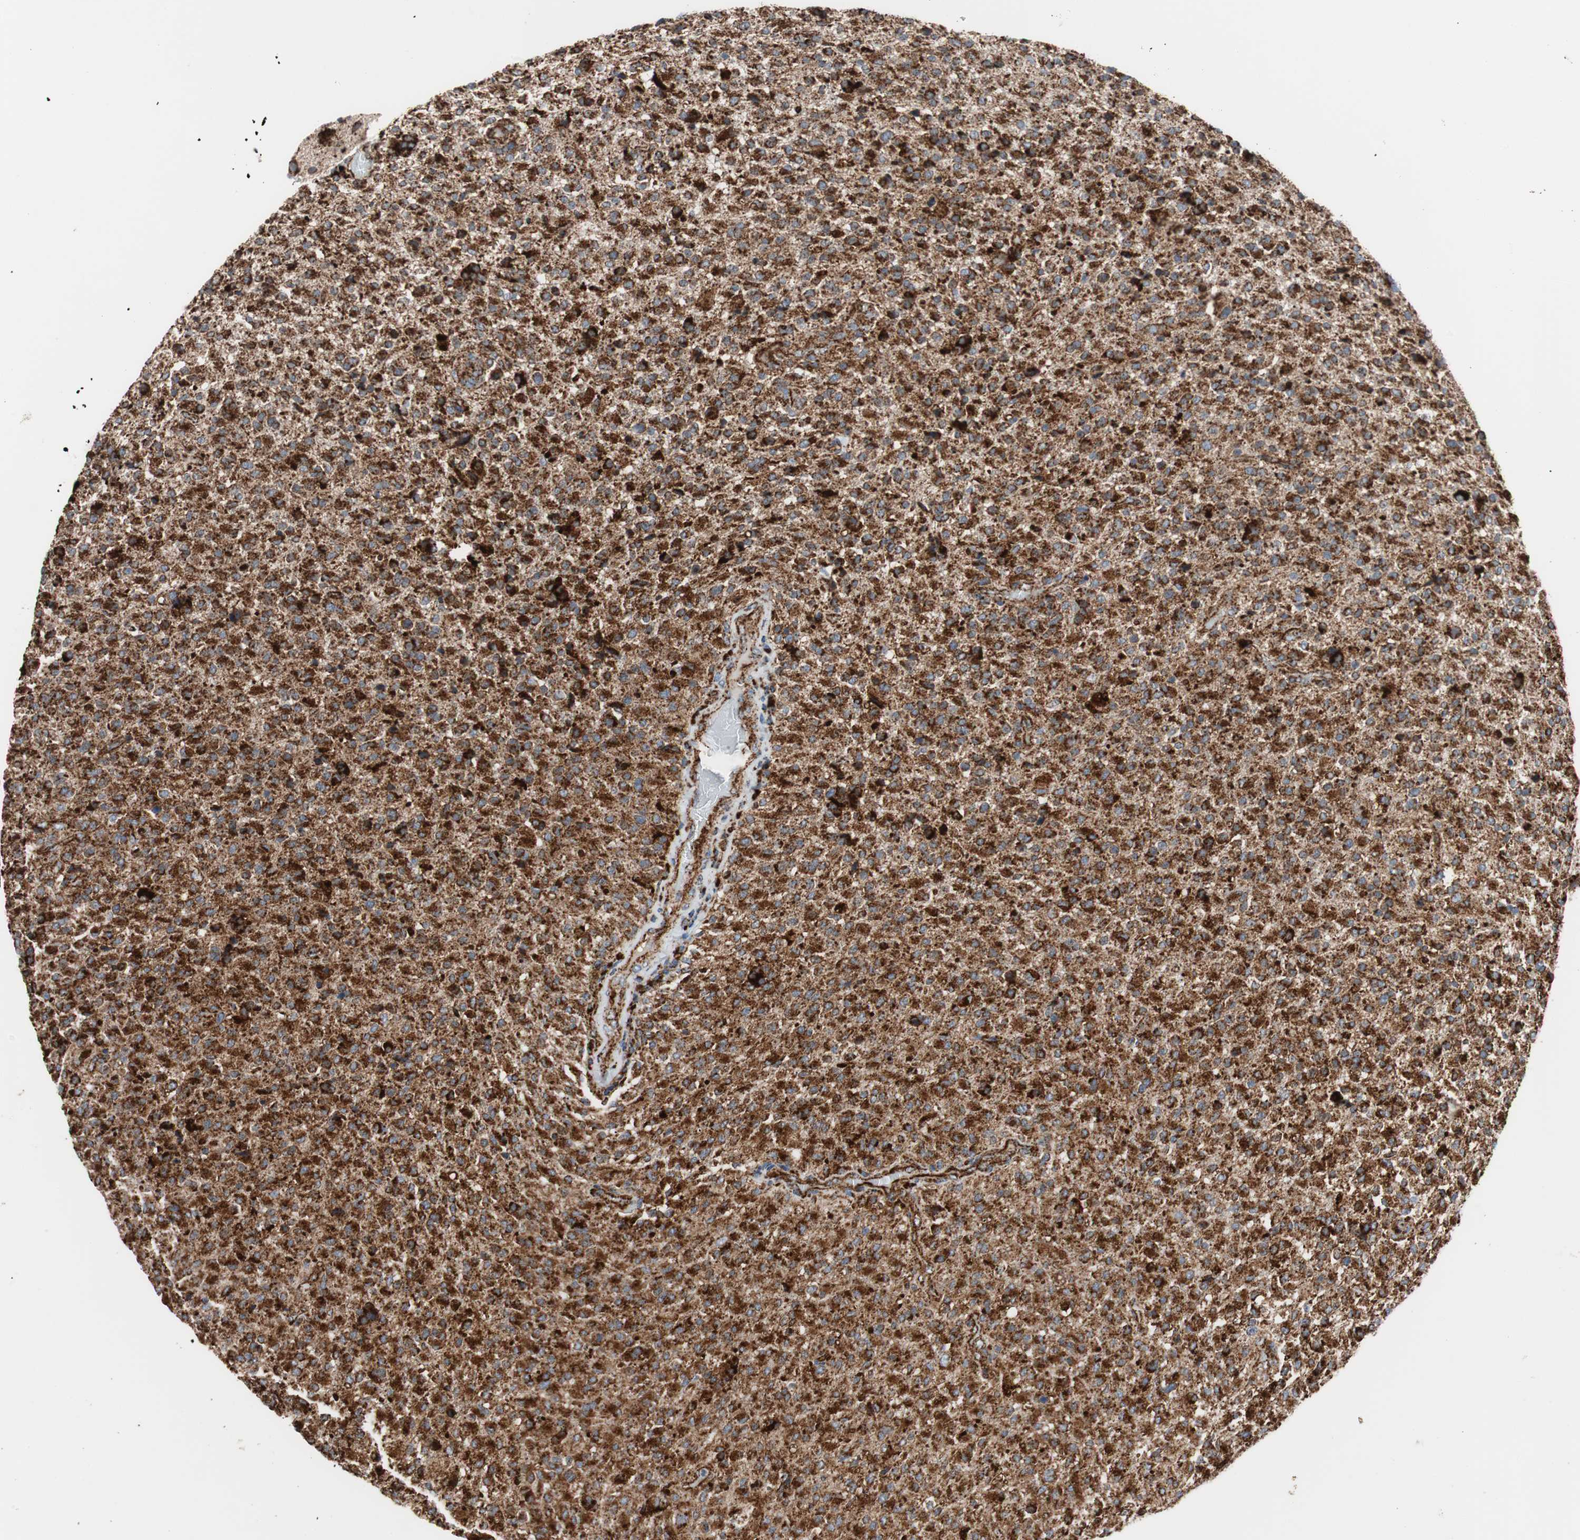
{"staining": {"intensity": "strong", "quantity": ">75%", "location": "cytoplasmic/membranous"}, "tissue": "glioma", "cell_type": "Tumor cells", "image_type": "cancer", "snomed": [{"axis": "morphology", "description": "Glioma, malignant, High grade"}, {"axis": "topography", "description": "Brain"}], "caption": "IHC of glioma demonstrates high levels of strong cytoplasmic/membranous expression in approximately >75% of tumor cells.", "gene": "LAMP1", "patient": {"sex": "male", "age": 71}}